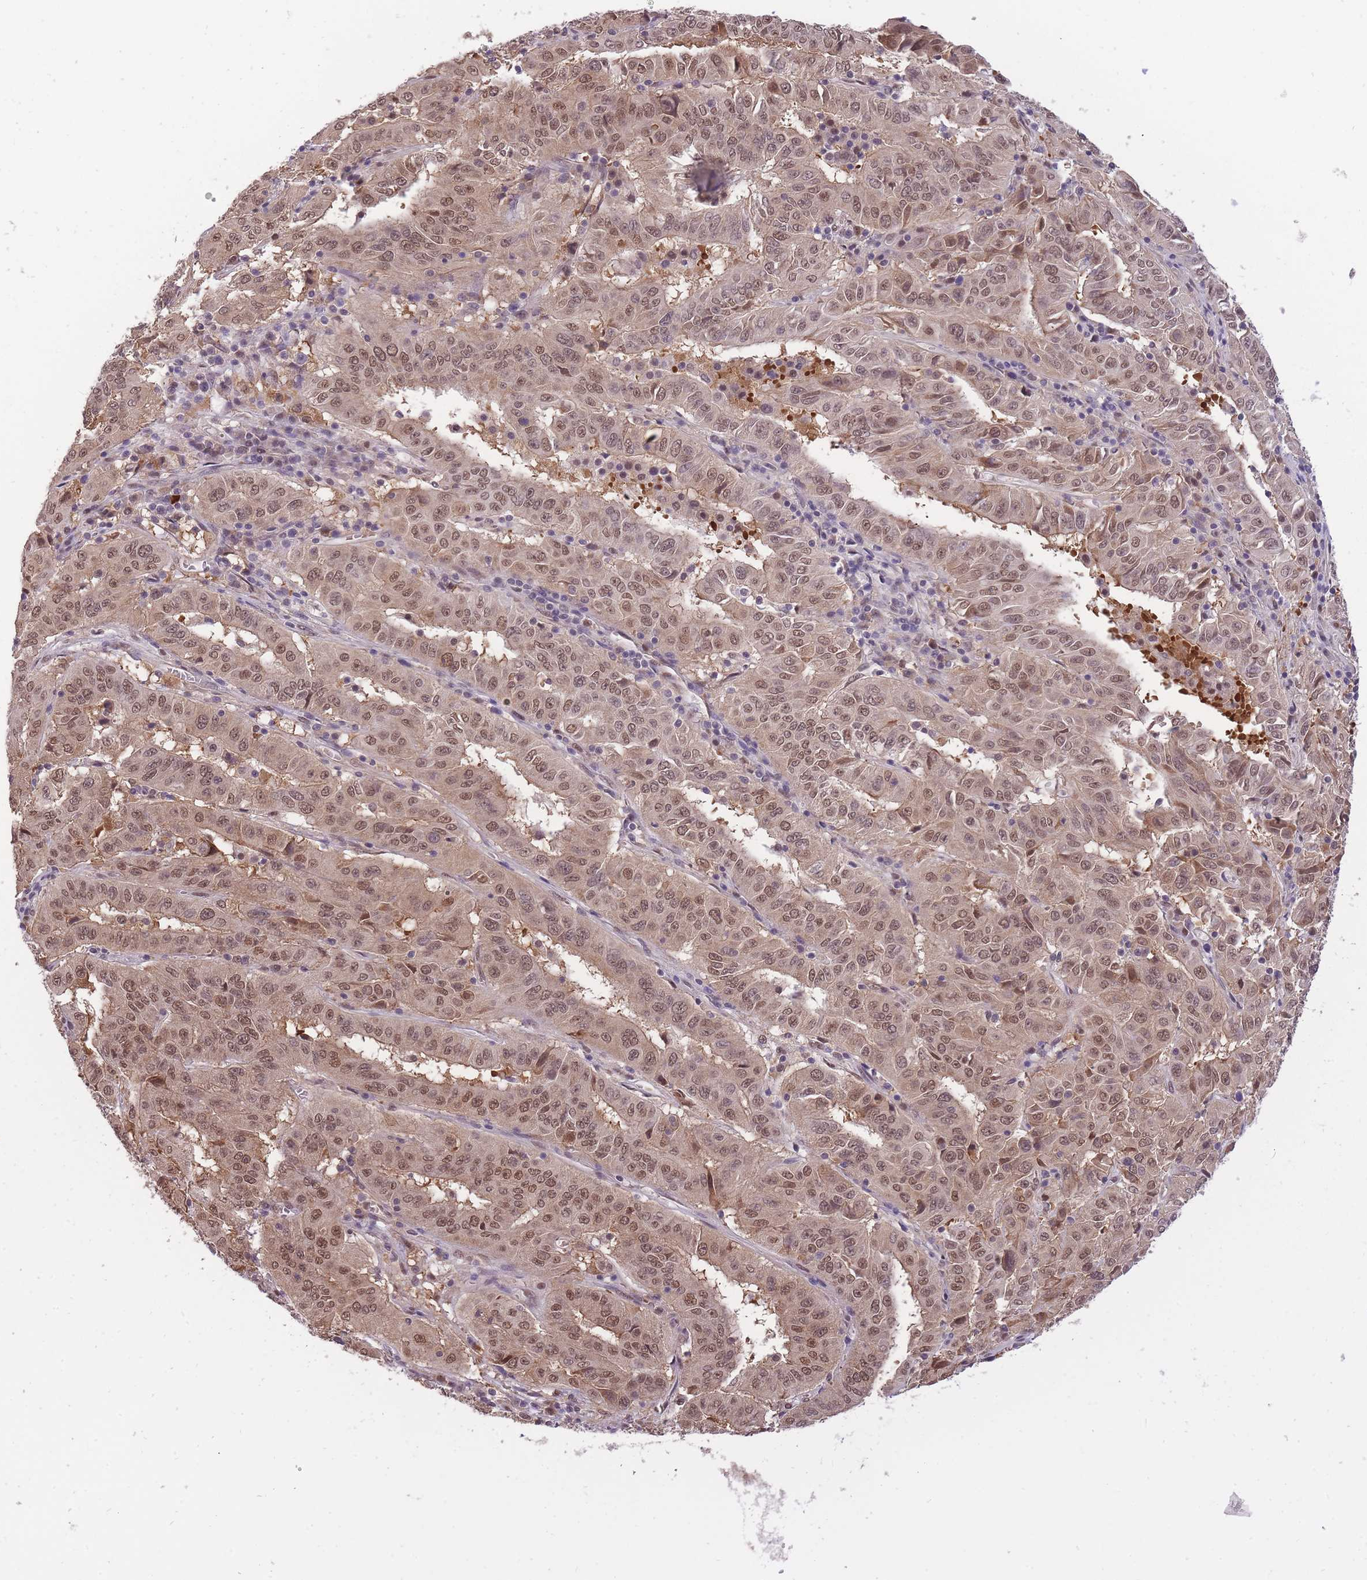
{"staining": {"intensity": "moderate", "quantity": ">75%", "location": "nuclear"}, "tissue": "pancreatic cancer", "cell_type": "Tumor cells", "image_type": "cancer", "snomed": [{"axis": "morphology", "description": "Adenocarcinoma, NOS"}, {"axis": "topography", "description": "Pancreas"}], "caption": "A brown stain highlights moderate nuclear staining of a protein in pancreatic cancer (adenocarcinoma) tumor cells. (brown staining indicates protein expression, while blue staining denotes nuclei).", "gene": "CDIP1", "patient": {"sex": "male", "age": 63}}